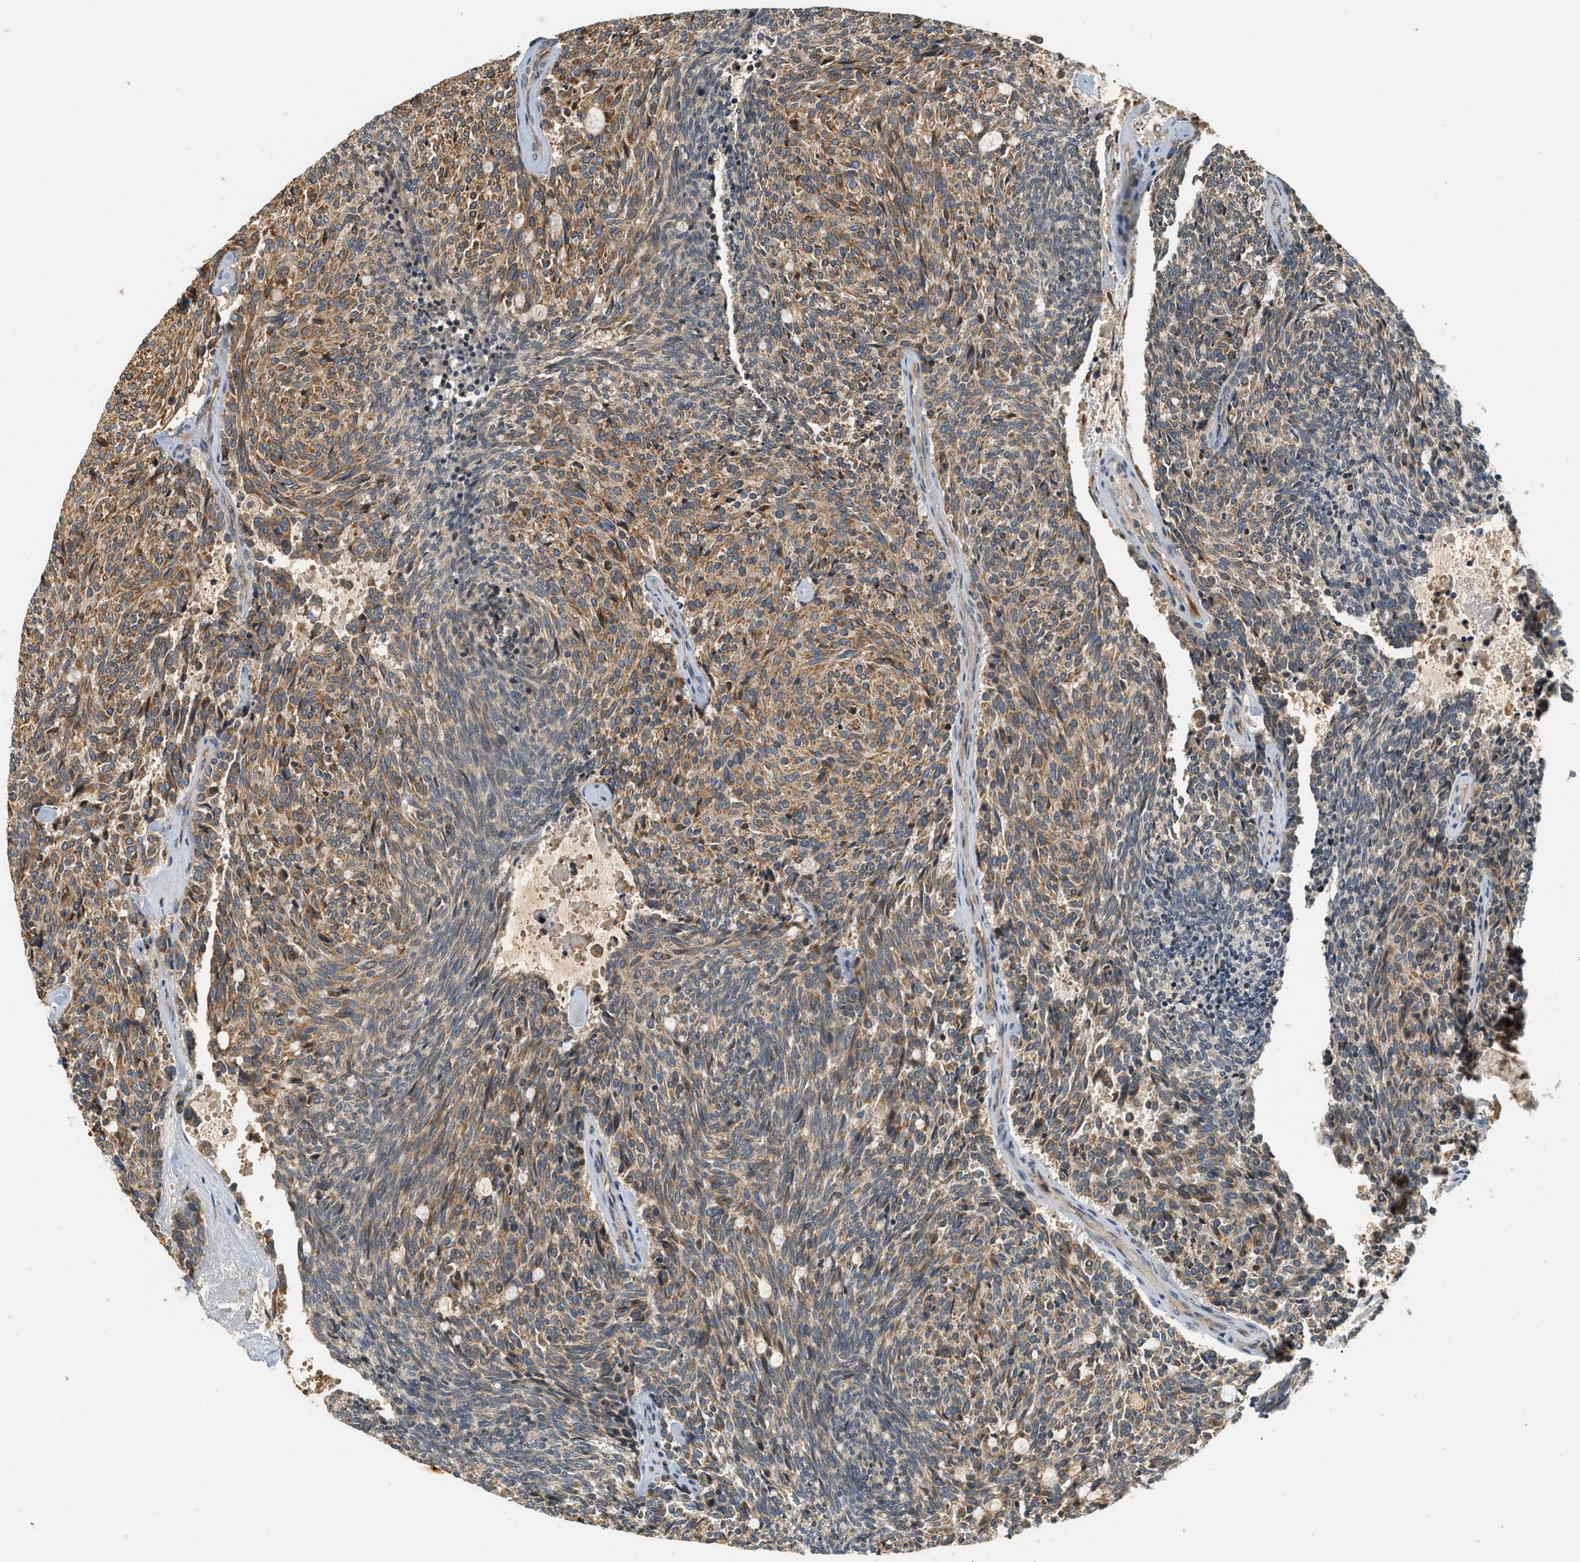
{"staining": {"intensity": "moderate", "quantity": ">75%", "location": "cytoplasmic/membranous"}, "tissue": "carcinoid", "cell_type": "Tumor cells", "image_type": "cancer", "snomed": [{"axis": "morphology", "description": "Carcinoid, malignant, NOS"}, {"axis": "topography", "description": "Pancreas"}], "caption": "IHC staining of carcinoid (malignant), which reveals medium levels of moderate cytoplasmic/membranous staining in approximately >75% of tumor cells indicating moderate cytoplasmic/membranous protein expression. The staining was performed using DAB (brown) for protein detection and nuclei were counterstained in hematoxylin (blue).", "gene": "PDK1", "patient": {"sex": "female", "age": 54}}